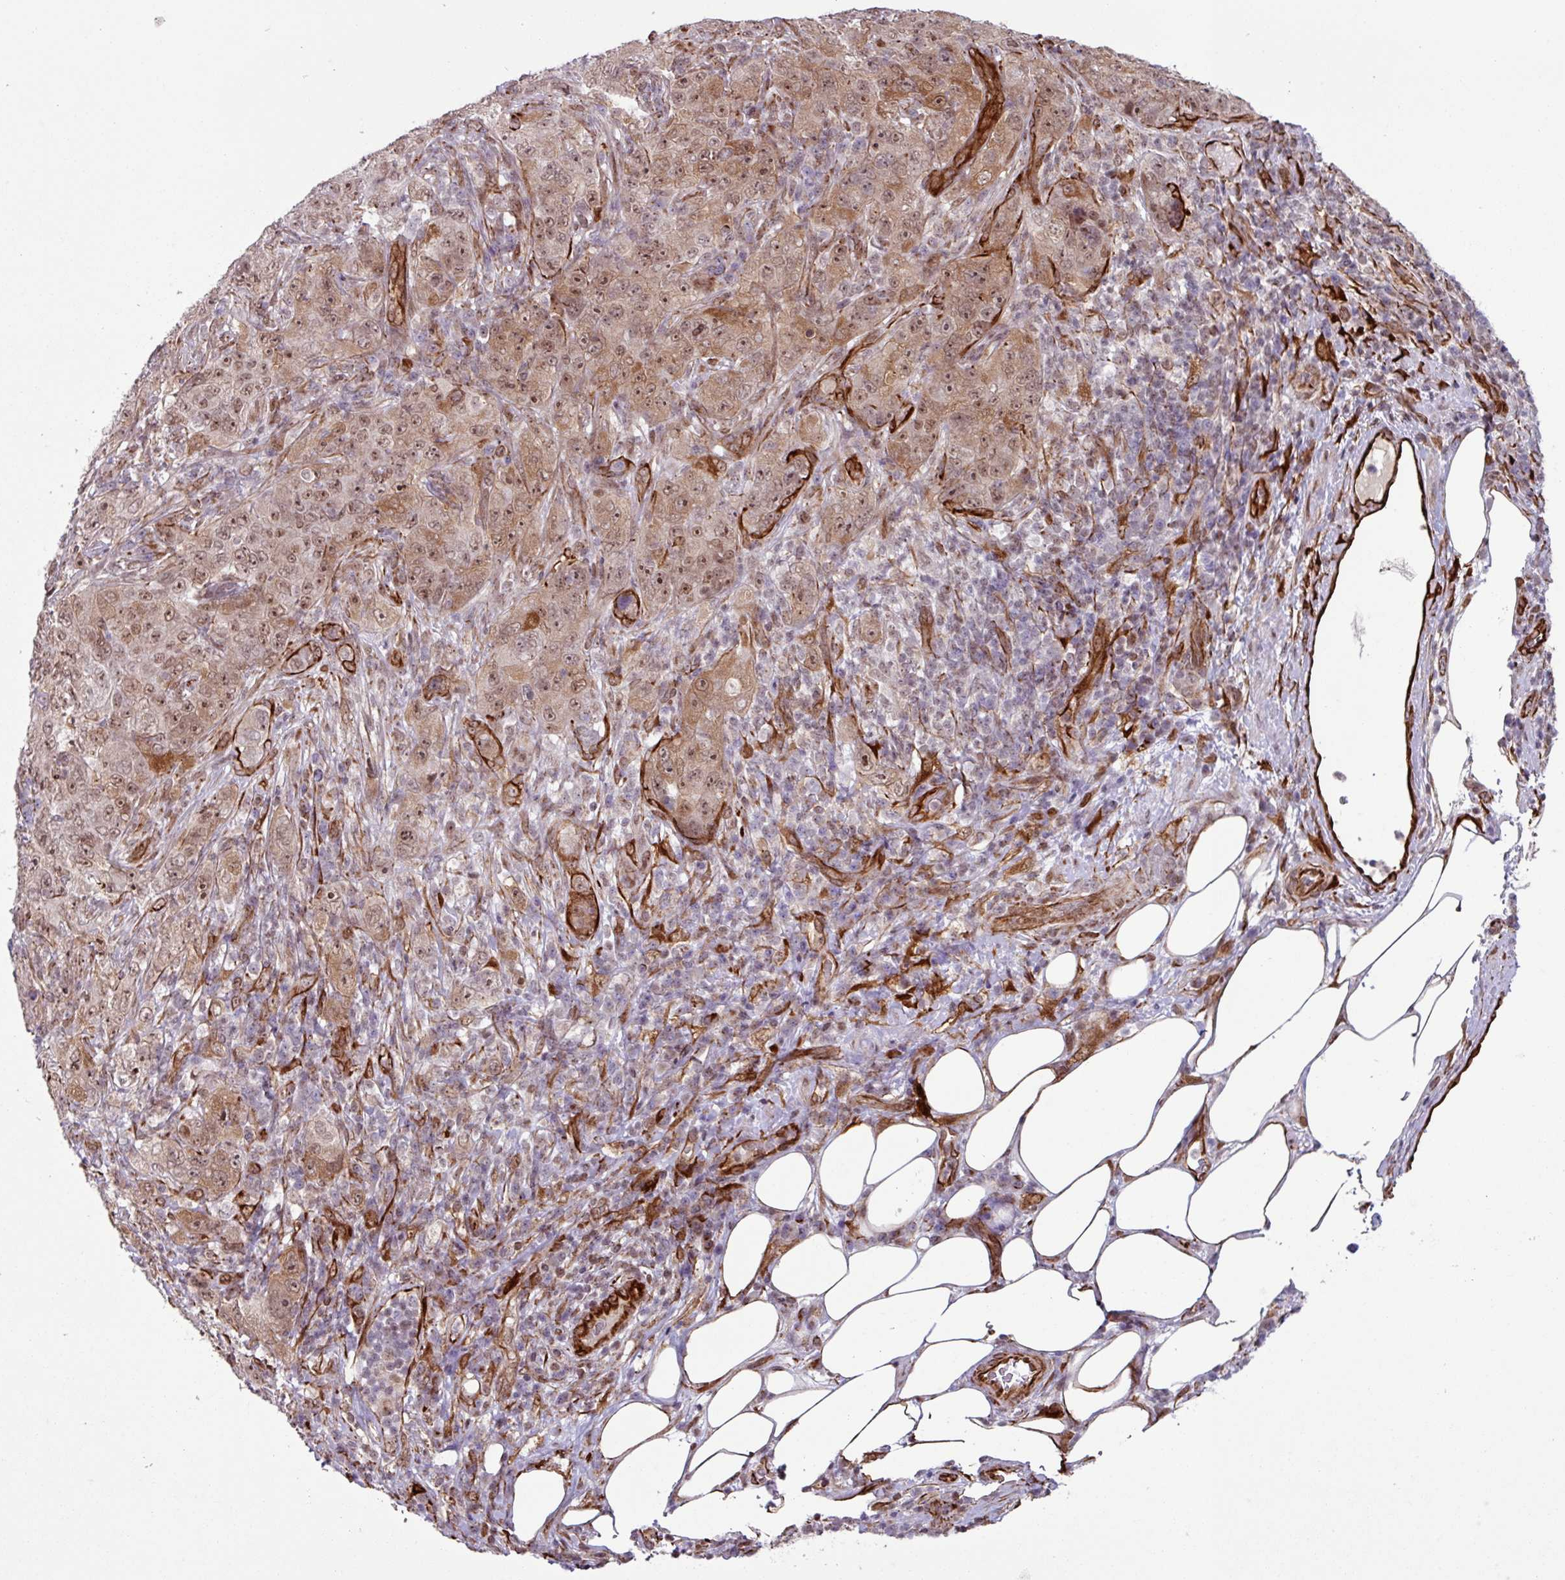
{"staining": {"intensity": "moderate", "quantity": ">75%", "location": "cytoplasmic/membranous,nuclear"}, "tissue": "pancreatic cancer", "cell_type": "Tumor cells", "image_type": "cancer", "snomed": [{"axis": "morphology", "description": "Adenocarcinoma, NOS"}, {"axis": "topography", "description": "Pancreas"}], "caption": "Brown immunohistochemical staining in pancreatic cancer (adenocarcinoma) reveals moderate cytoplasmic/membranous and nuclear staining in approximately >75% of tumor cells.", "gene": "CHD3", "patient": {"sex": "male", "age": 68}}